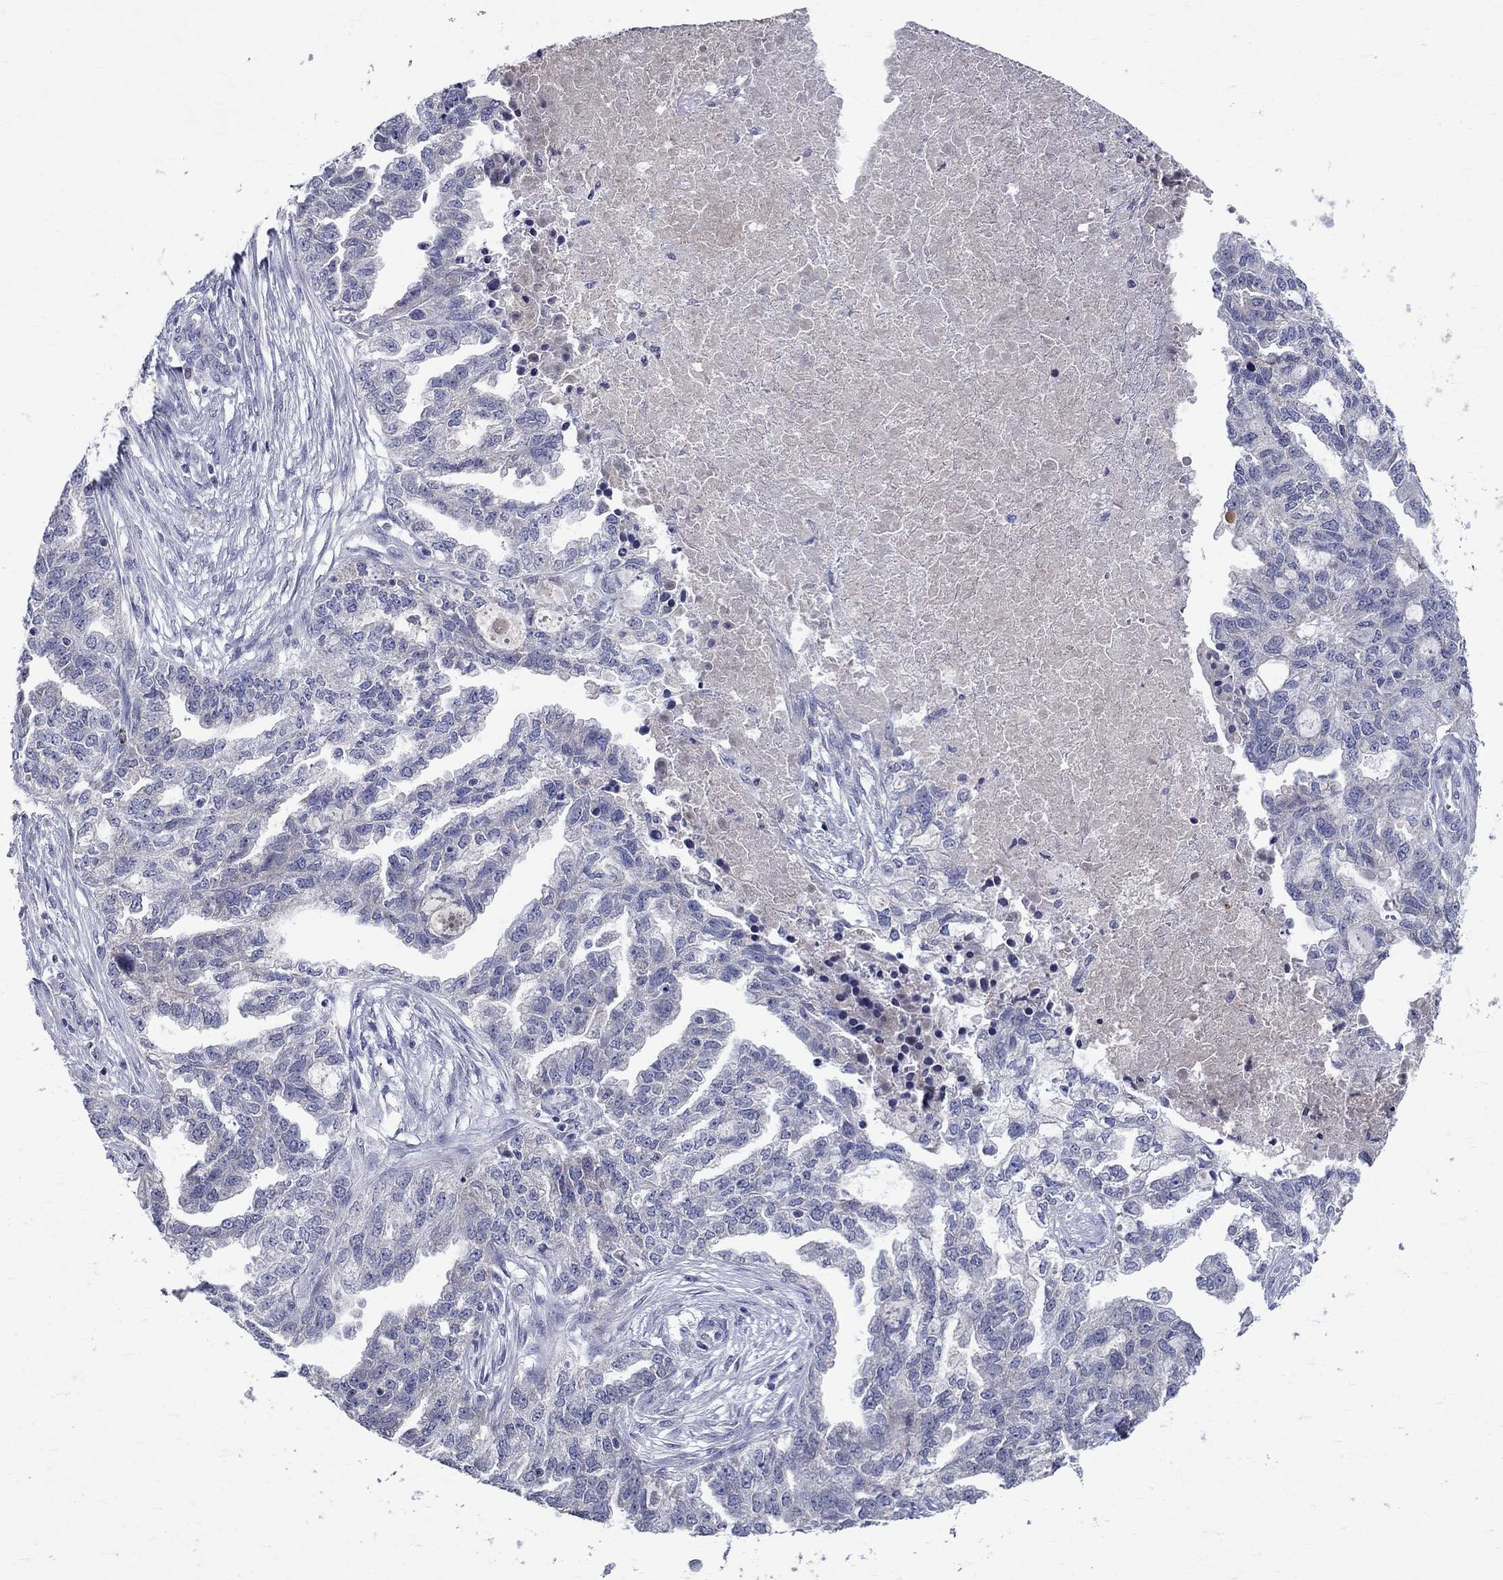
{"staining": {"intensity": "negative", "quantity": "none", "location": "none"}, "tissue": "ovarian cancer", "cell_type": "Tumor cells", "image_type": "cancer", "snomed": [{"axis": "morphology", "description": "Cystadenocarcinoma, serous, NOS"}, {"axis": "topography", "description": "Ovary"}], "caption": "This is an immunohistochemistry (IHC) image of ovarian cancer (serous cystadenocarcinoma). There is no staining in tumor cells.", "gene": "SLC4A10", "patient": {"sex": "female", "age": 51}}